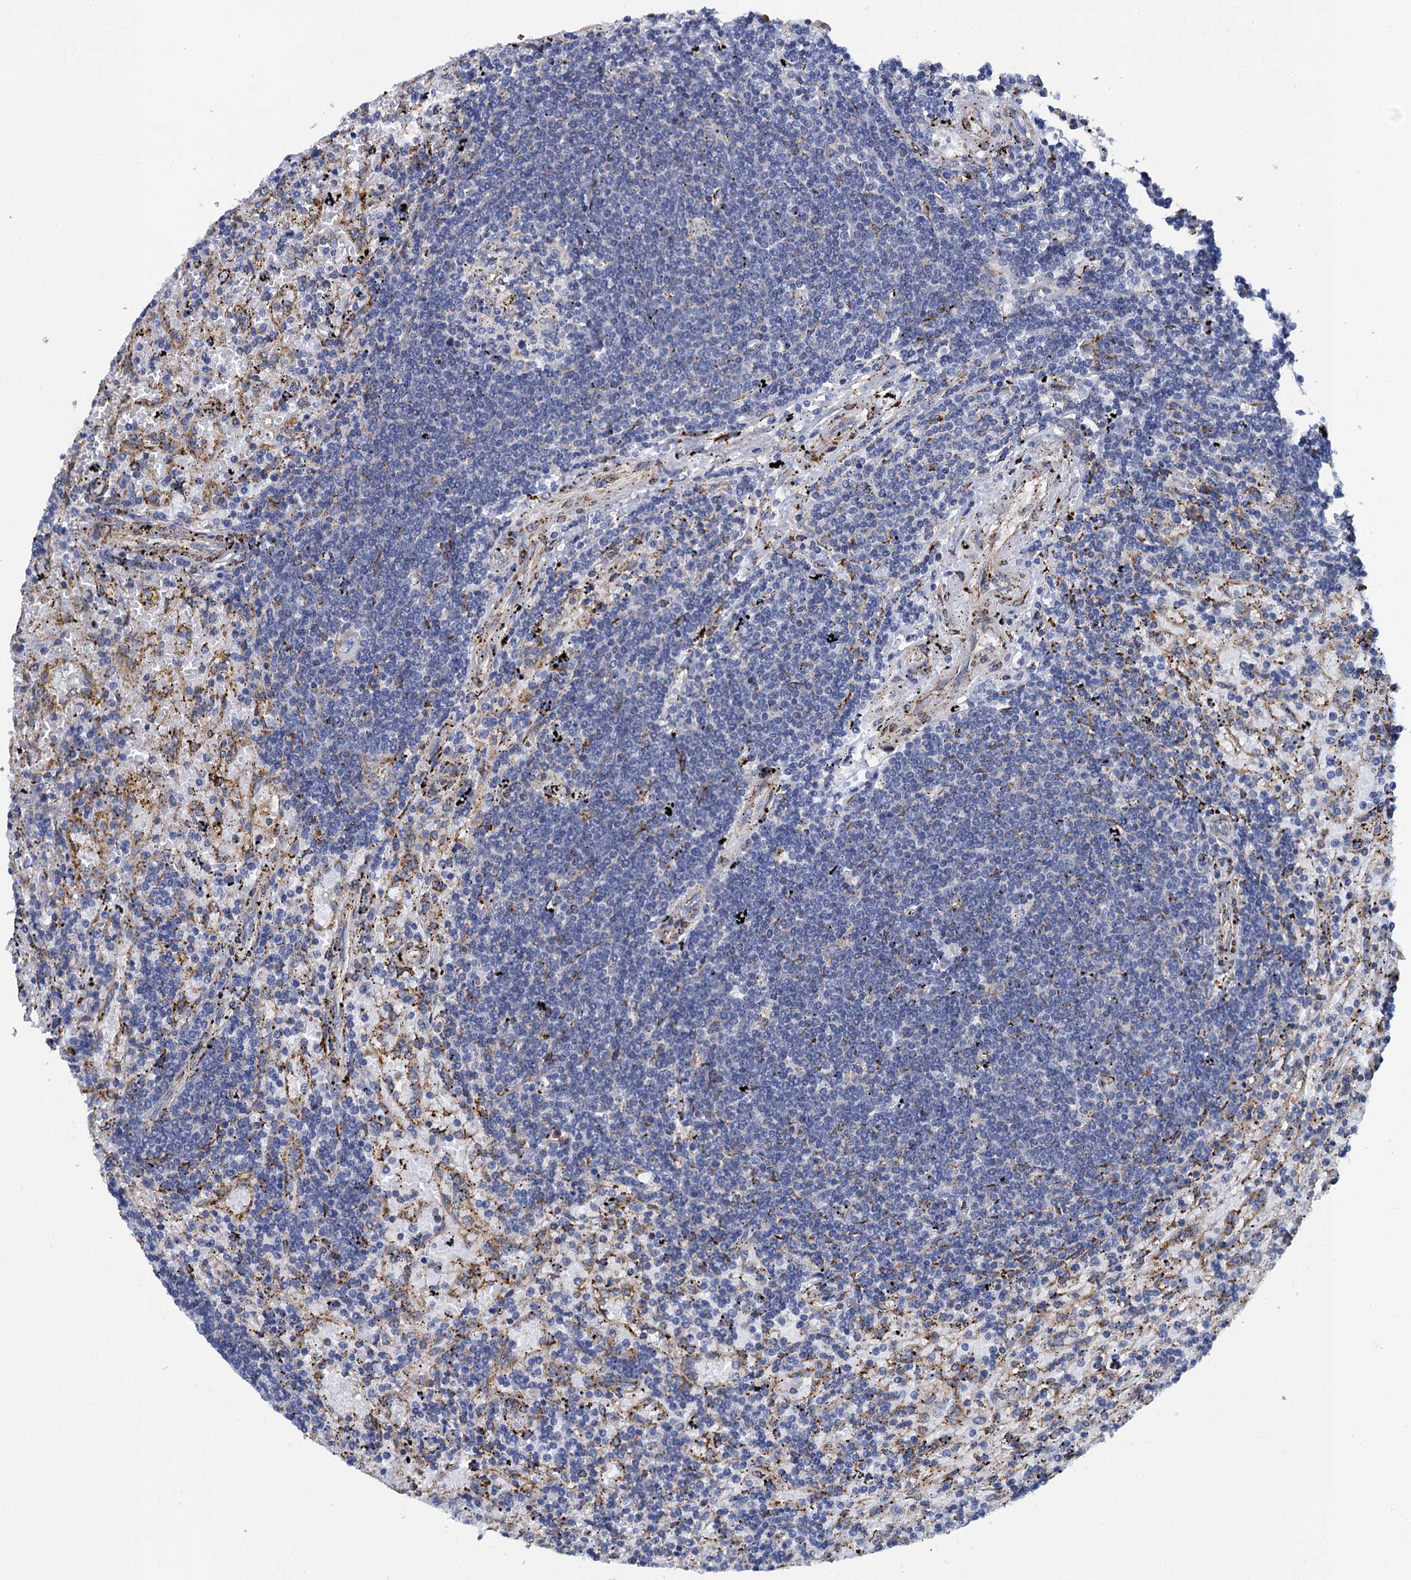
{"staining": {"intensity": "negative", "quantity": "none", "location": "none"}, "tissue": "lymphoma", "cell_type": "Tumor cells", "image_type": "cancer", "snomed": [{"axis": "morphology", "description": "Malignant lymphoma, non-Hodgkin's type, Low grade"}, {"axis": "topography", "description": "Spleen"}], "caption": "There is no significant expression in tumor cells of malignant lymphoma, non-Hodgkin's type (low-grade). The staining is performed using DAB brown chromogen with nuclei counter-stained in using hematoxylin.", "gene": "POGLUT3", "patient": {"sex": "male", "age": 76}}